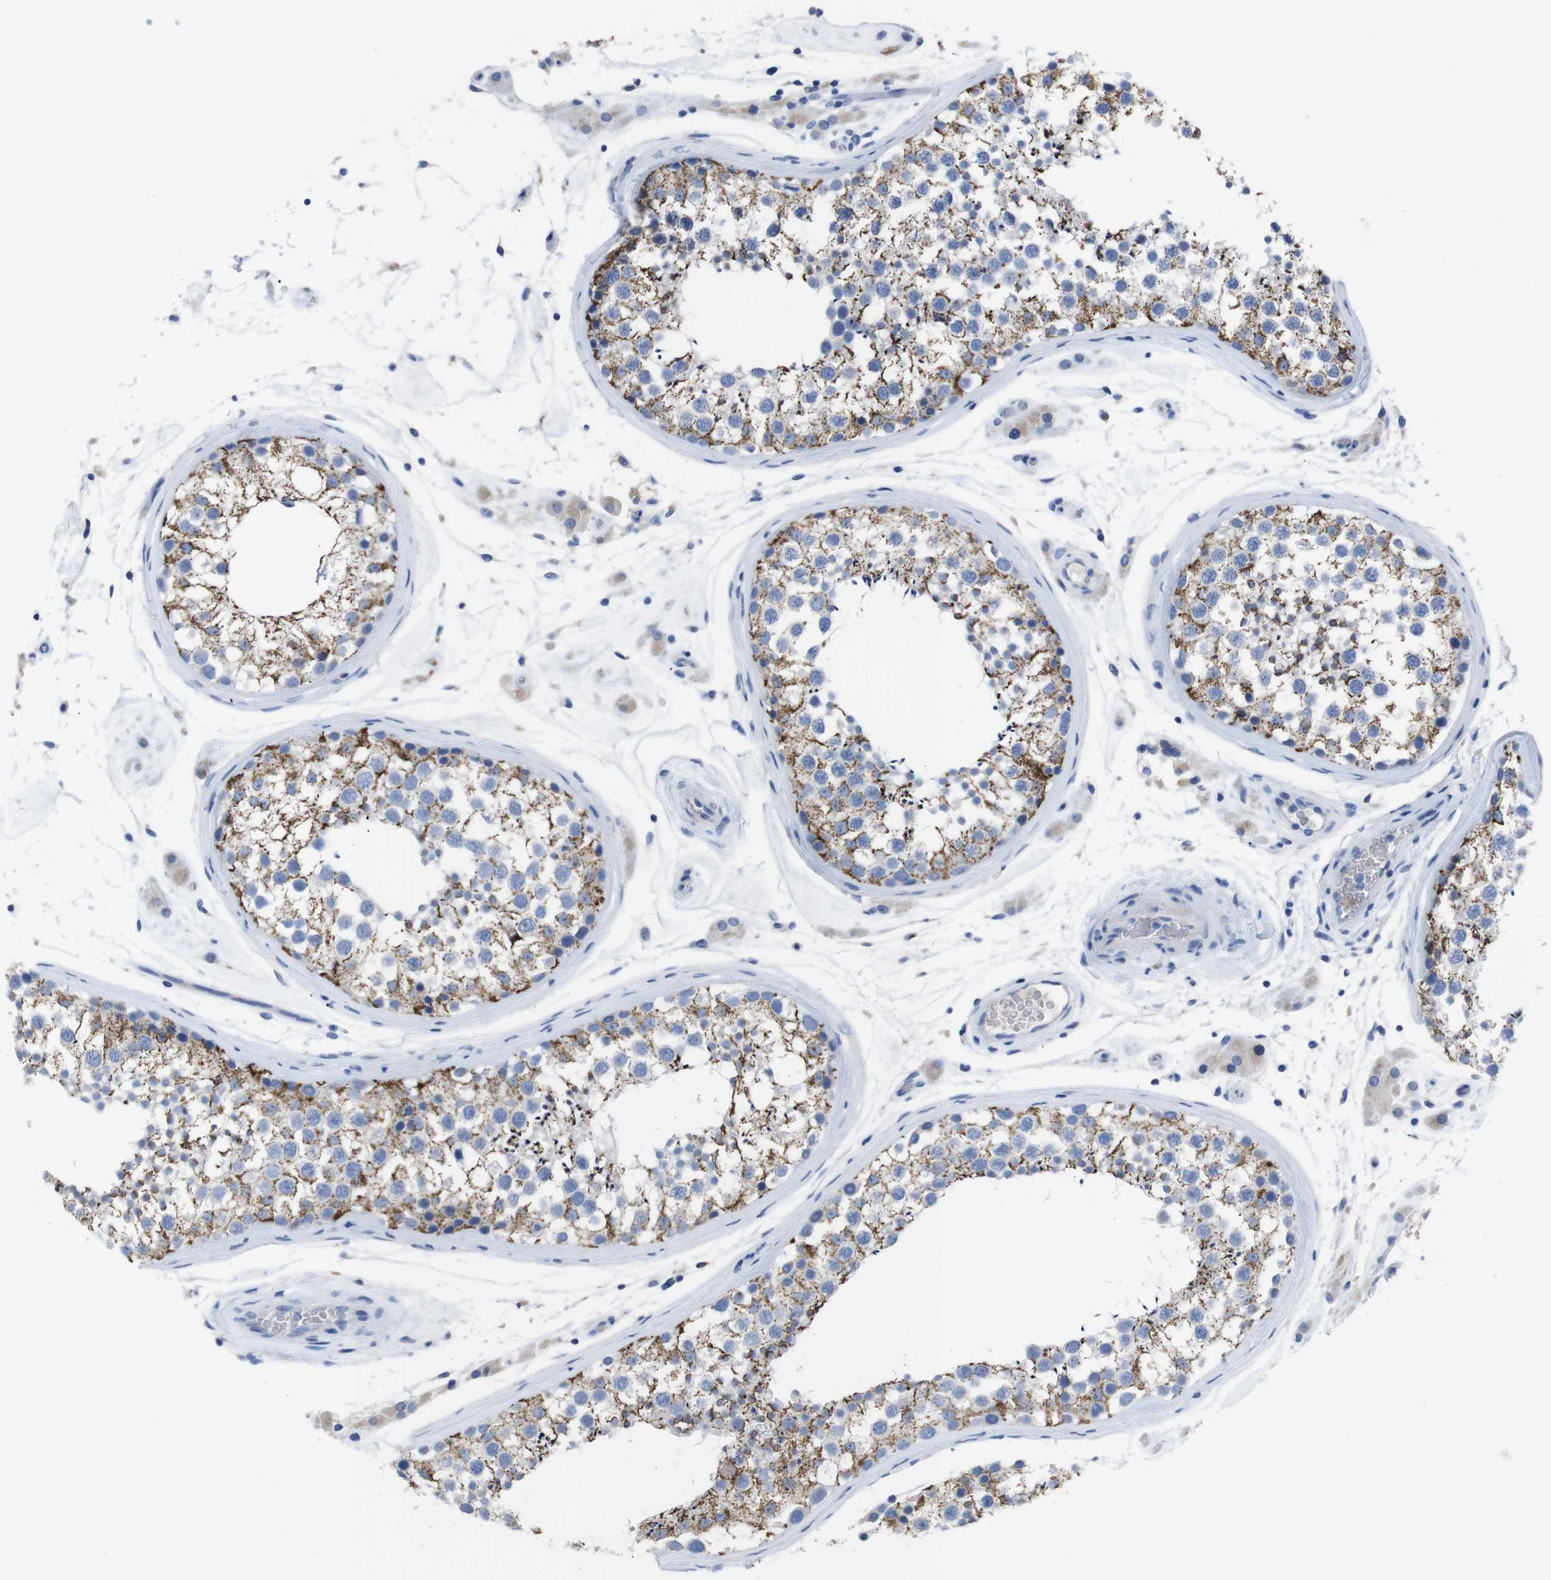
{"staining": {"intensity": "strong", "quantity": "25%-75%", "location": "cytoplasmic/membranous"}, "tissue": "testis", "cell_type": "Cells in seminiferous ducts", "image_type": "normal", "snomed": [{"axis": "morphology", "description": "Normal tissue, NOS"}, {"axis": "topography", "description": "Testis"}], "caption": "Protein staining exhibits strong cytoplasmic/membranous expression in about 25%-75% of cells in seminiferous ducts in normal testis.", "gene": "GJB2", "patient": {"sex": "male", "age": 46}}